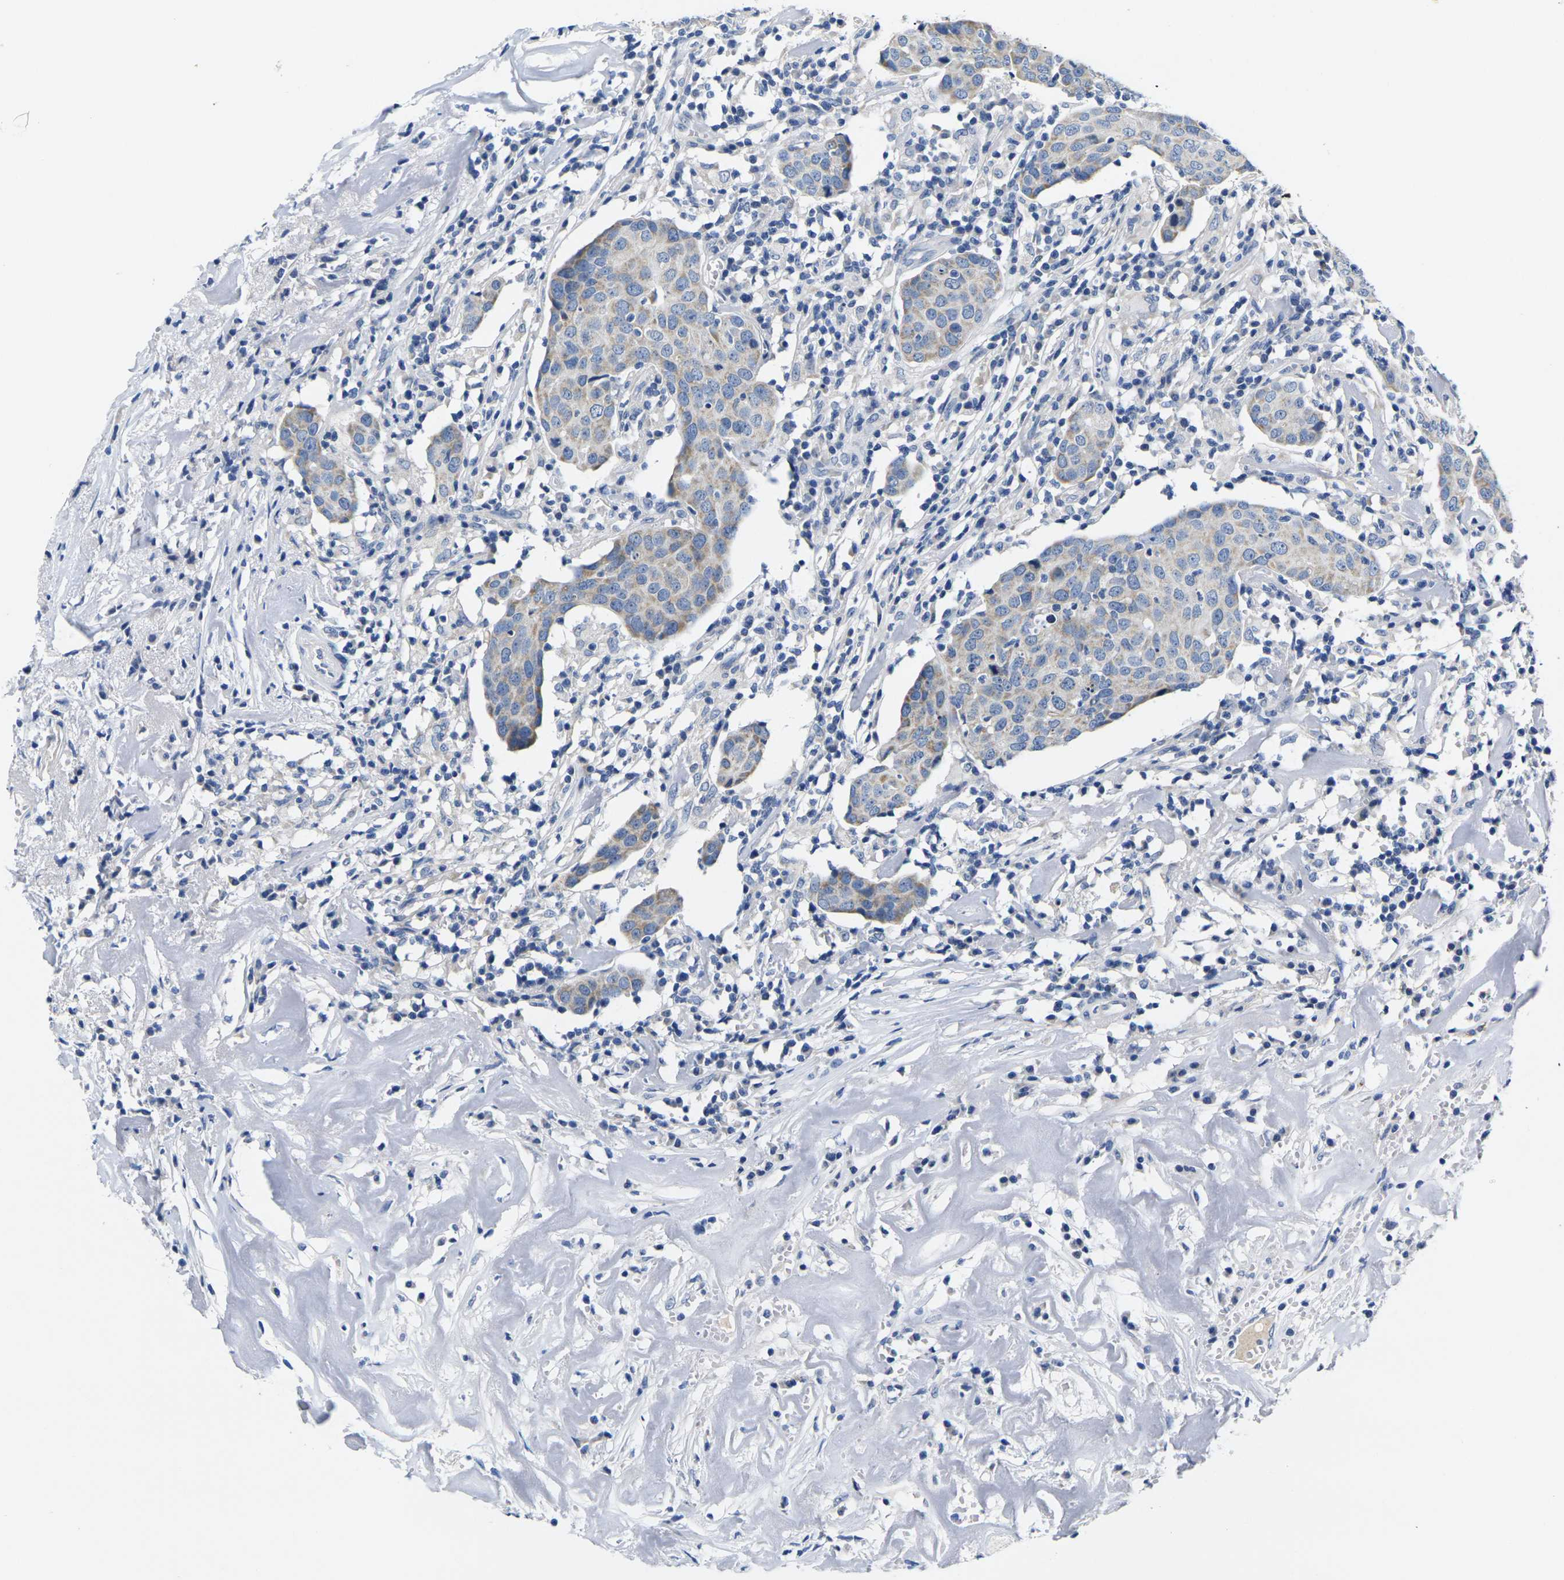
{"staining": {"intensity": "weak", "quantity": "25%-75%", "location": "cytoplasmic/membranous"}, "tissue": "head and neck cancer", "cell_type": "Tumor cells", "image_type": "cancer", "snomed": [{"axis": "morphology", "description": "Adenocarcinoma, NOS"}, {"axis": "topography", "description": "Salivary gland"}, {"axis": "topography", "description": "Head-Neck"}], "caption": "Head and neck cancer (adenocarcinoma) stained for a protein (brown) displays weak cytoplasmic/membranous positive expression in about 25%-75% of tumor cells.", "gene": "NOCT", "patient": {"sex": "female", "age": 65}}